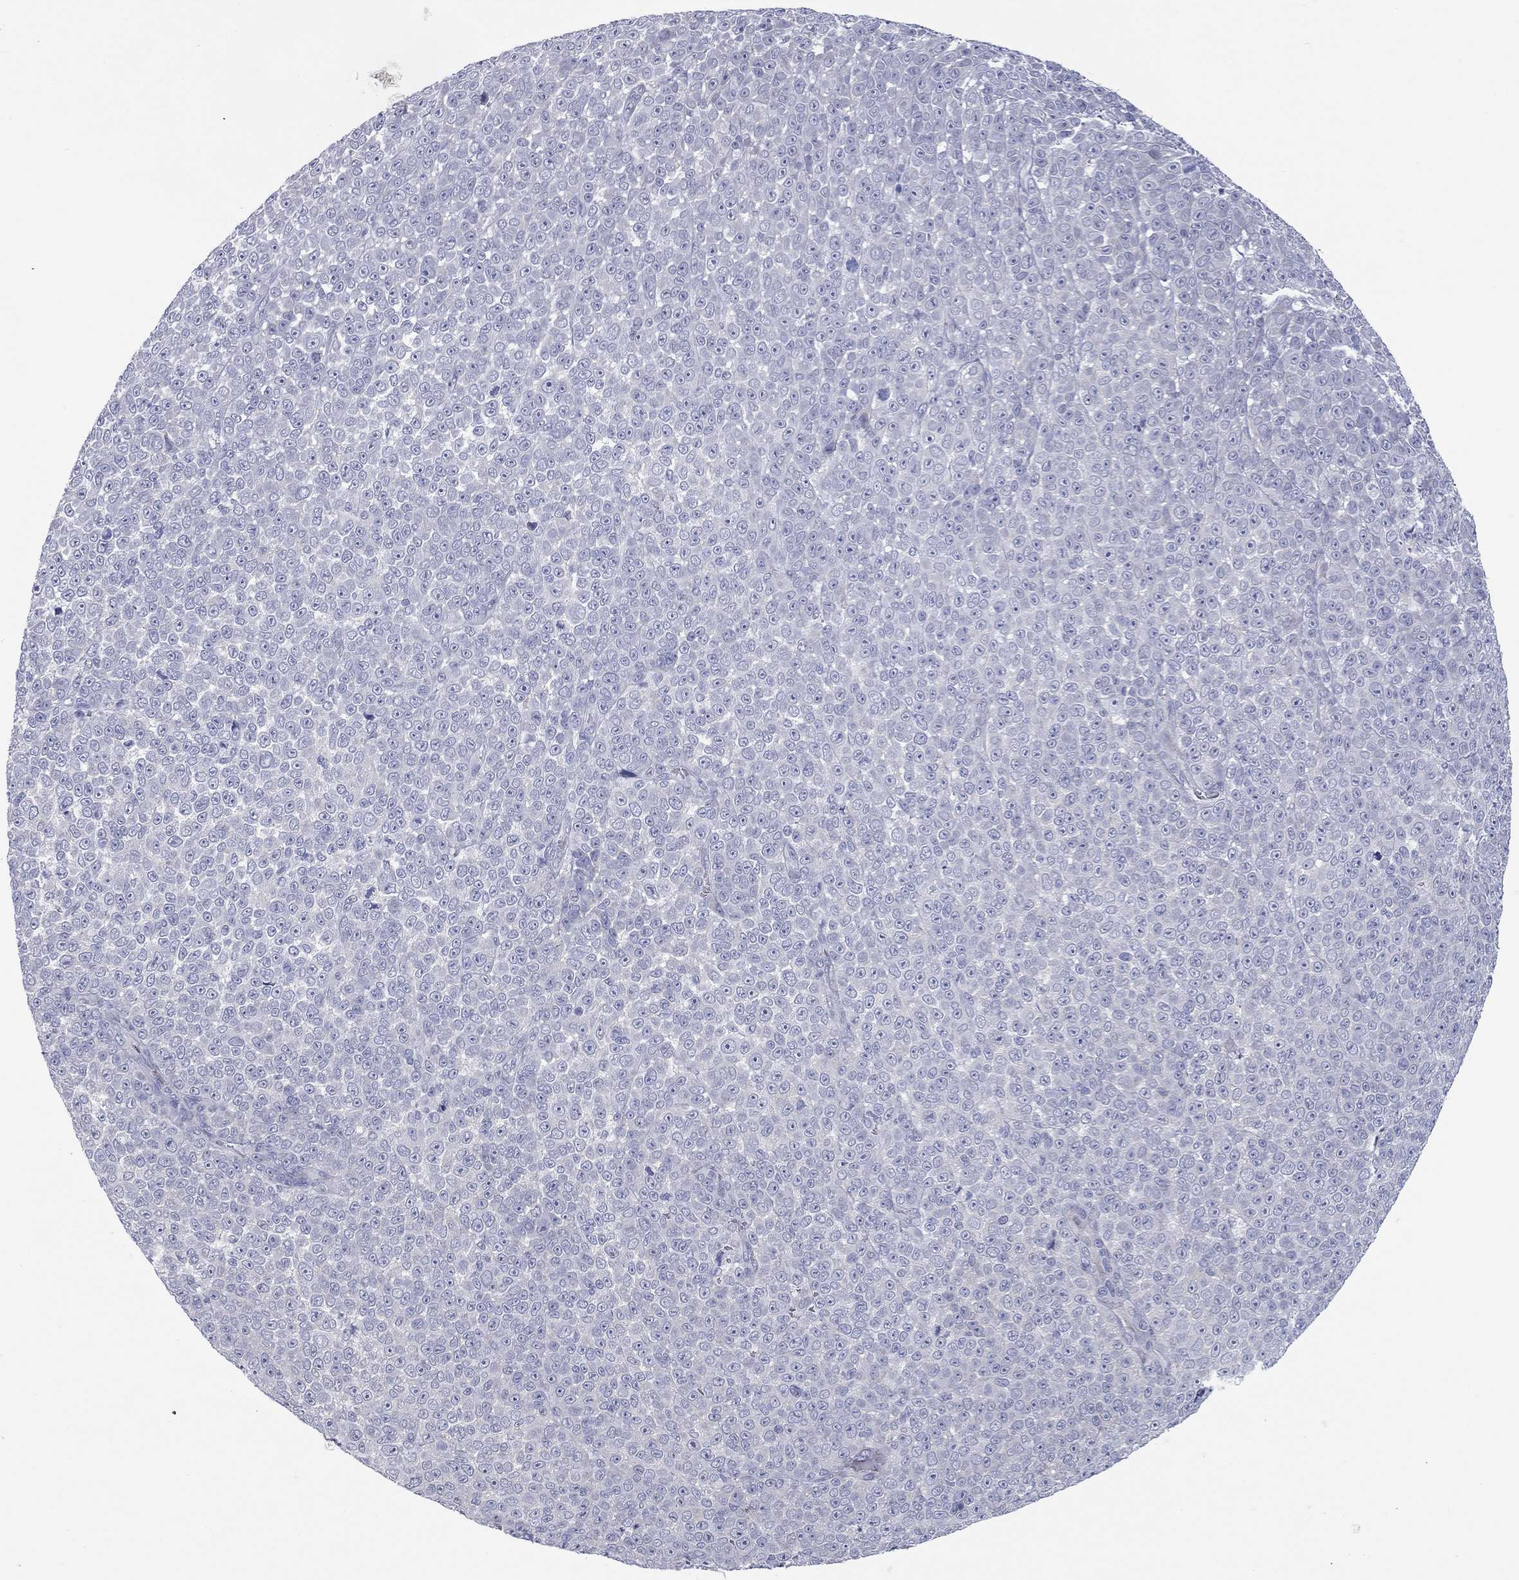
{"staining": {"intensity": "negative", "quantity": "none", "location": "none"}, "tissue": "melanoma", "cell_type": "Tumor cells", "image_type": "cancer", "snomed": [{"axis": "morphology", "description": "Malignant melanoma, NOS"}, {"axis": "topography", "description": "Skin"}], "caption": "Tumor cells are negative for protein expression in human malignant melanoma. (Stains: DAB IHC with hematoxylin counter stain, Microscopy: brightfield microscopy at high magnification).", "gene": "UNC119B", "patient": {"sex": "female", "age": 95}}